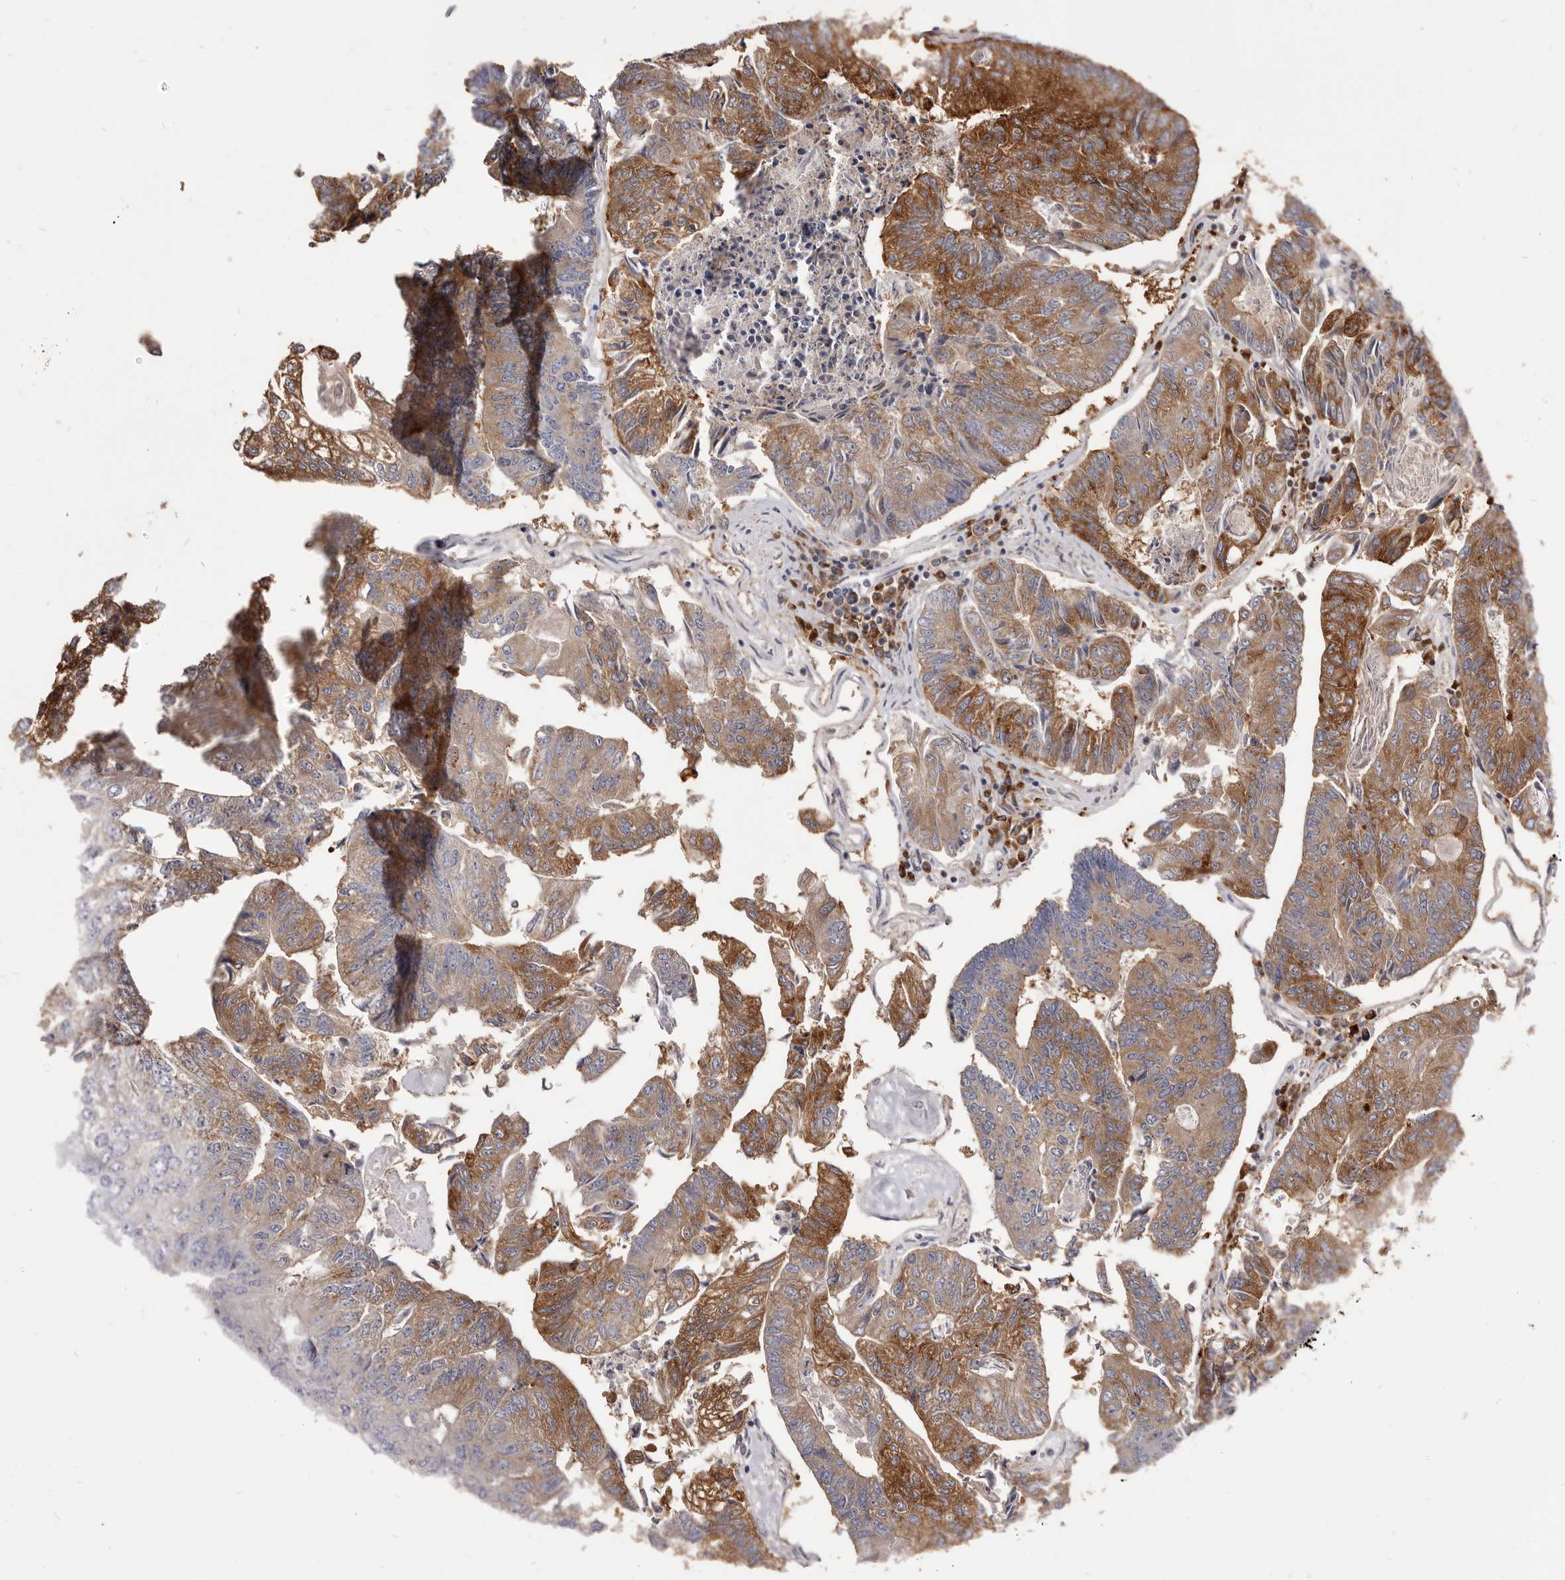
{"staining": {"intensity": "moderate", "quantity": ">75%", "location": "cytoplasmic/membranous"}, "tissue": "colorectal cancer", "cell_type": "Tumor cells", "image_type": "cancer", "snomed": [{"axis": "morphology", "description": "Adenocarcinoma, NOS"}, {"axis": "topography", "description": "Colon"}], "caption": "High-power microscopy captured an immunohistochemistry image of colorectal cancer, revealing moderate cytoplasmic/membranous positivity in approximately >75% of tumor cells.", "gene": "TPD52", "patient": {"sex": "female", "age": 67}}